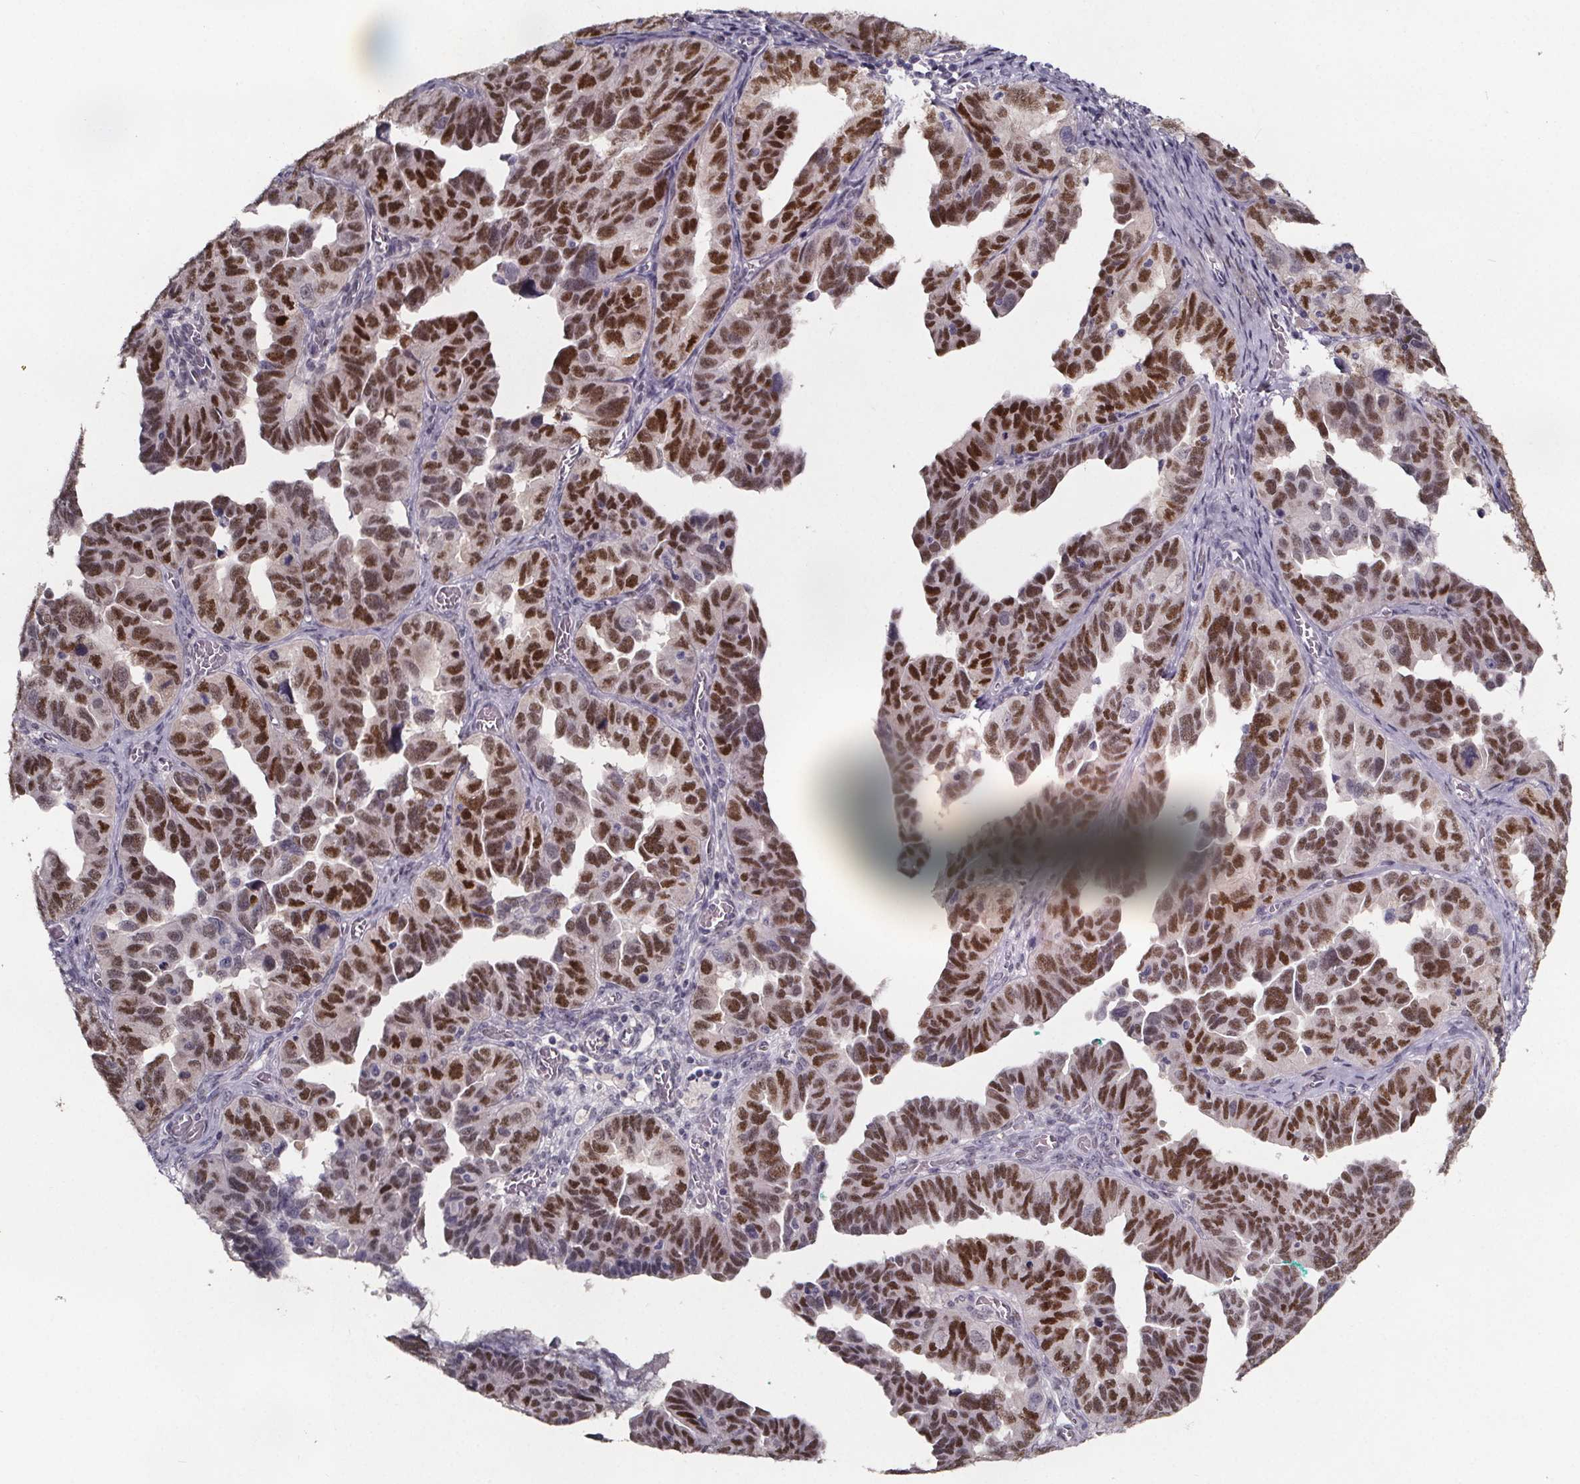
{"staining": {"intensity": "strong", "quantity": "25%-75%", "location": "nuclear"}, "tissue": "ovarian cancer", "cell_type": "Tumor cells", "image_type": "cancer", "snomed": [{"axis": "morphology", "description": "Cystadenocarcinoma, serous, NOS"}, {"axis": "topography", "description": "Ovary"}], "caption": "Ovarian serous cystadenocarcinoma tissue reveals strong nuclear staining in about 25%-75% of tumor cells, visualized by immunohistochemistry. Using DAB (brown) and hematoxylin (blue) stains, captured at high magnification using brightfield microscopy.", "gene": "AR", "patient": {"sex": "female", "age": 64}}